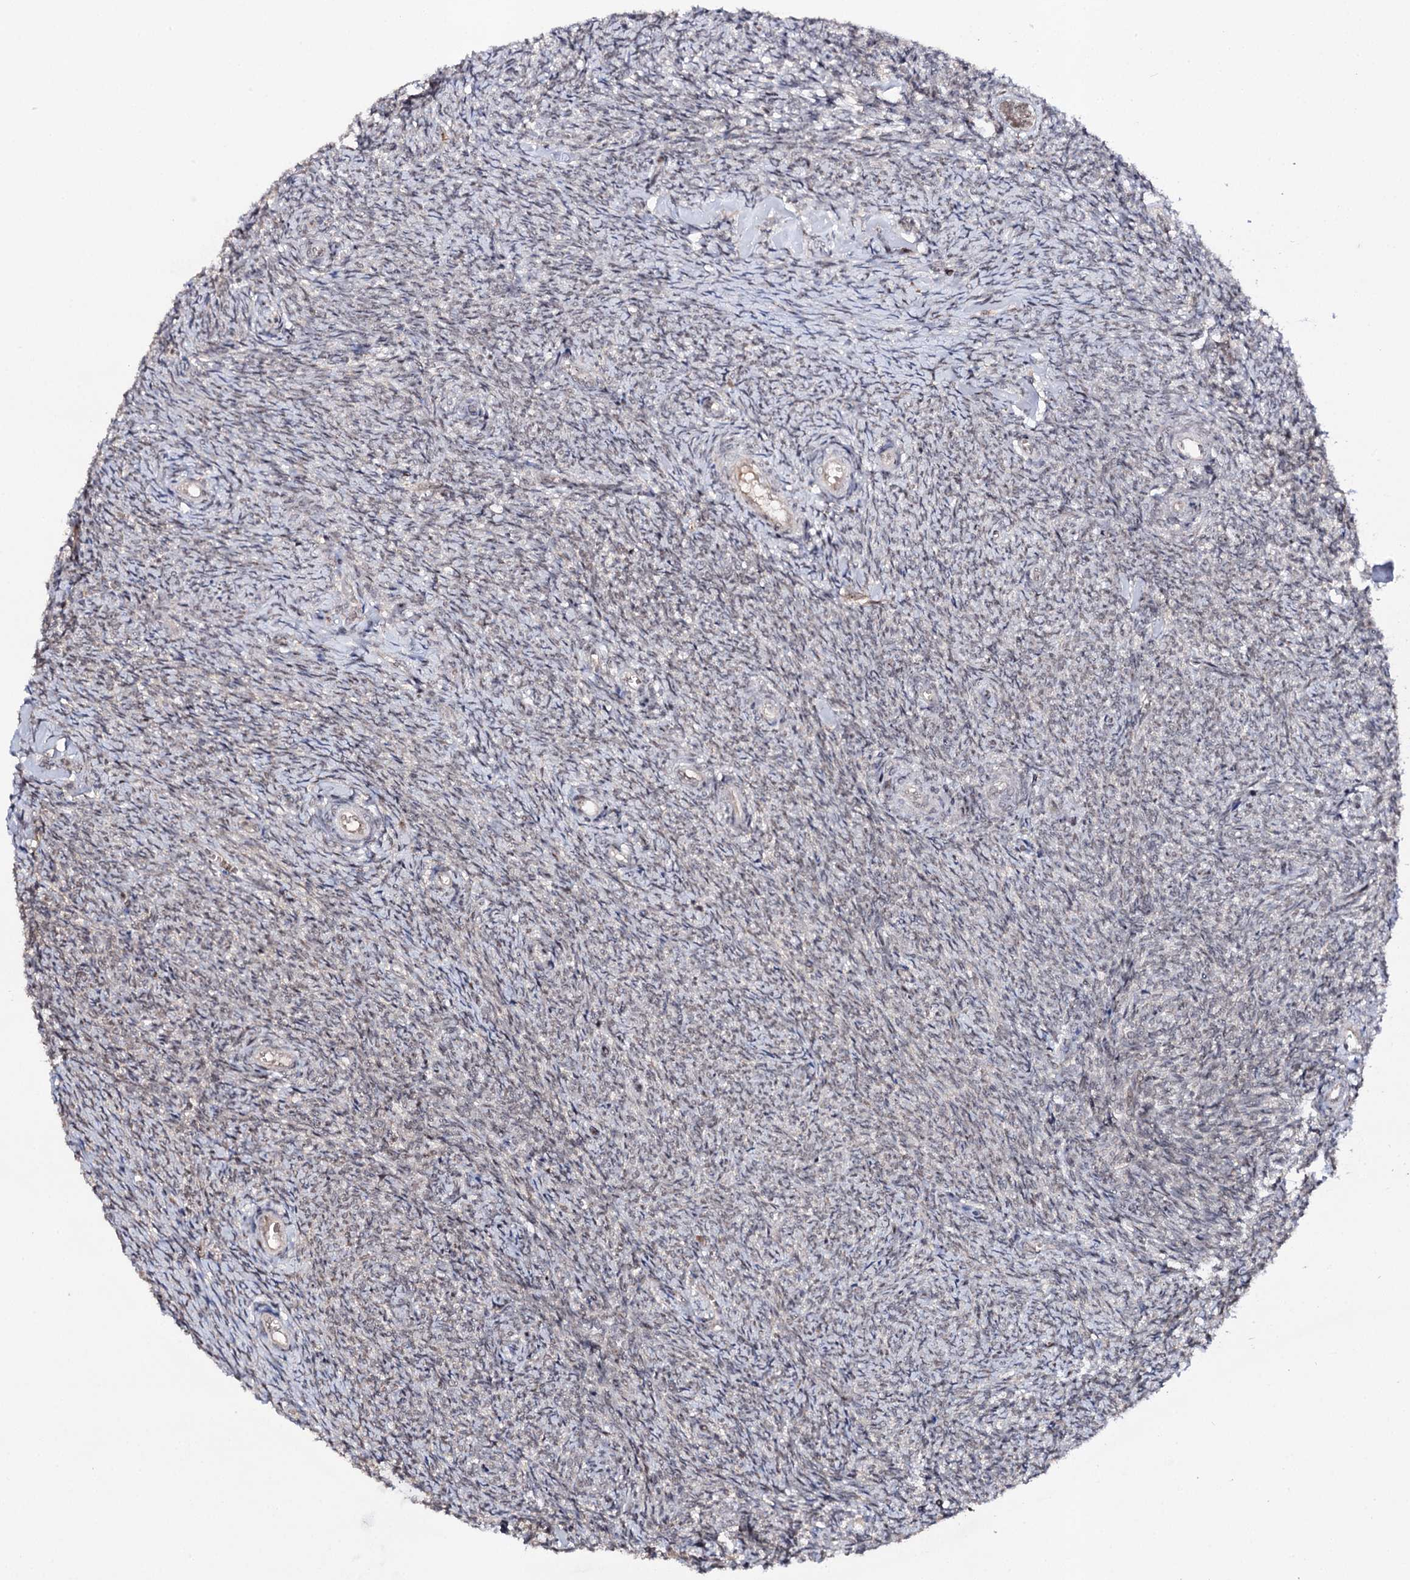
{"staining": {"intensity": "weak", "quantity": "<25%", "location": "nuclear"}, "tissue": "ovary", "cell_type": "Ovarian stroma cells", "image_type": "normal", "snomed": [{"axis": "morphology", "description": "Normal tissue, NOS"}, {"axis": "topography", "description": "Ovary"}], "caption": "Immunohistochemistry histopathology image of normal ovary: ovary stained with DAB exhibits no significant protein positivity in ovarian stroma cells. (DAB immunohistochemistry visualized using brightfield microscopy, high magnification).", "gene": "BUD13", "patient": {"sex": "female", "age": 44}}